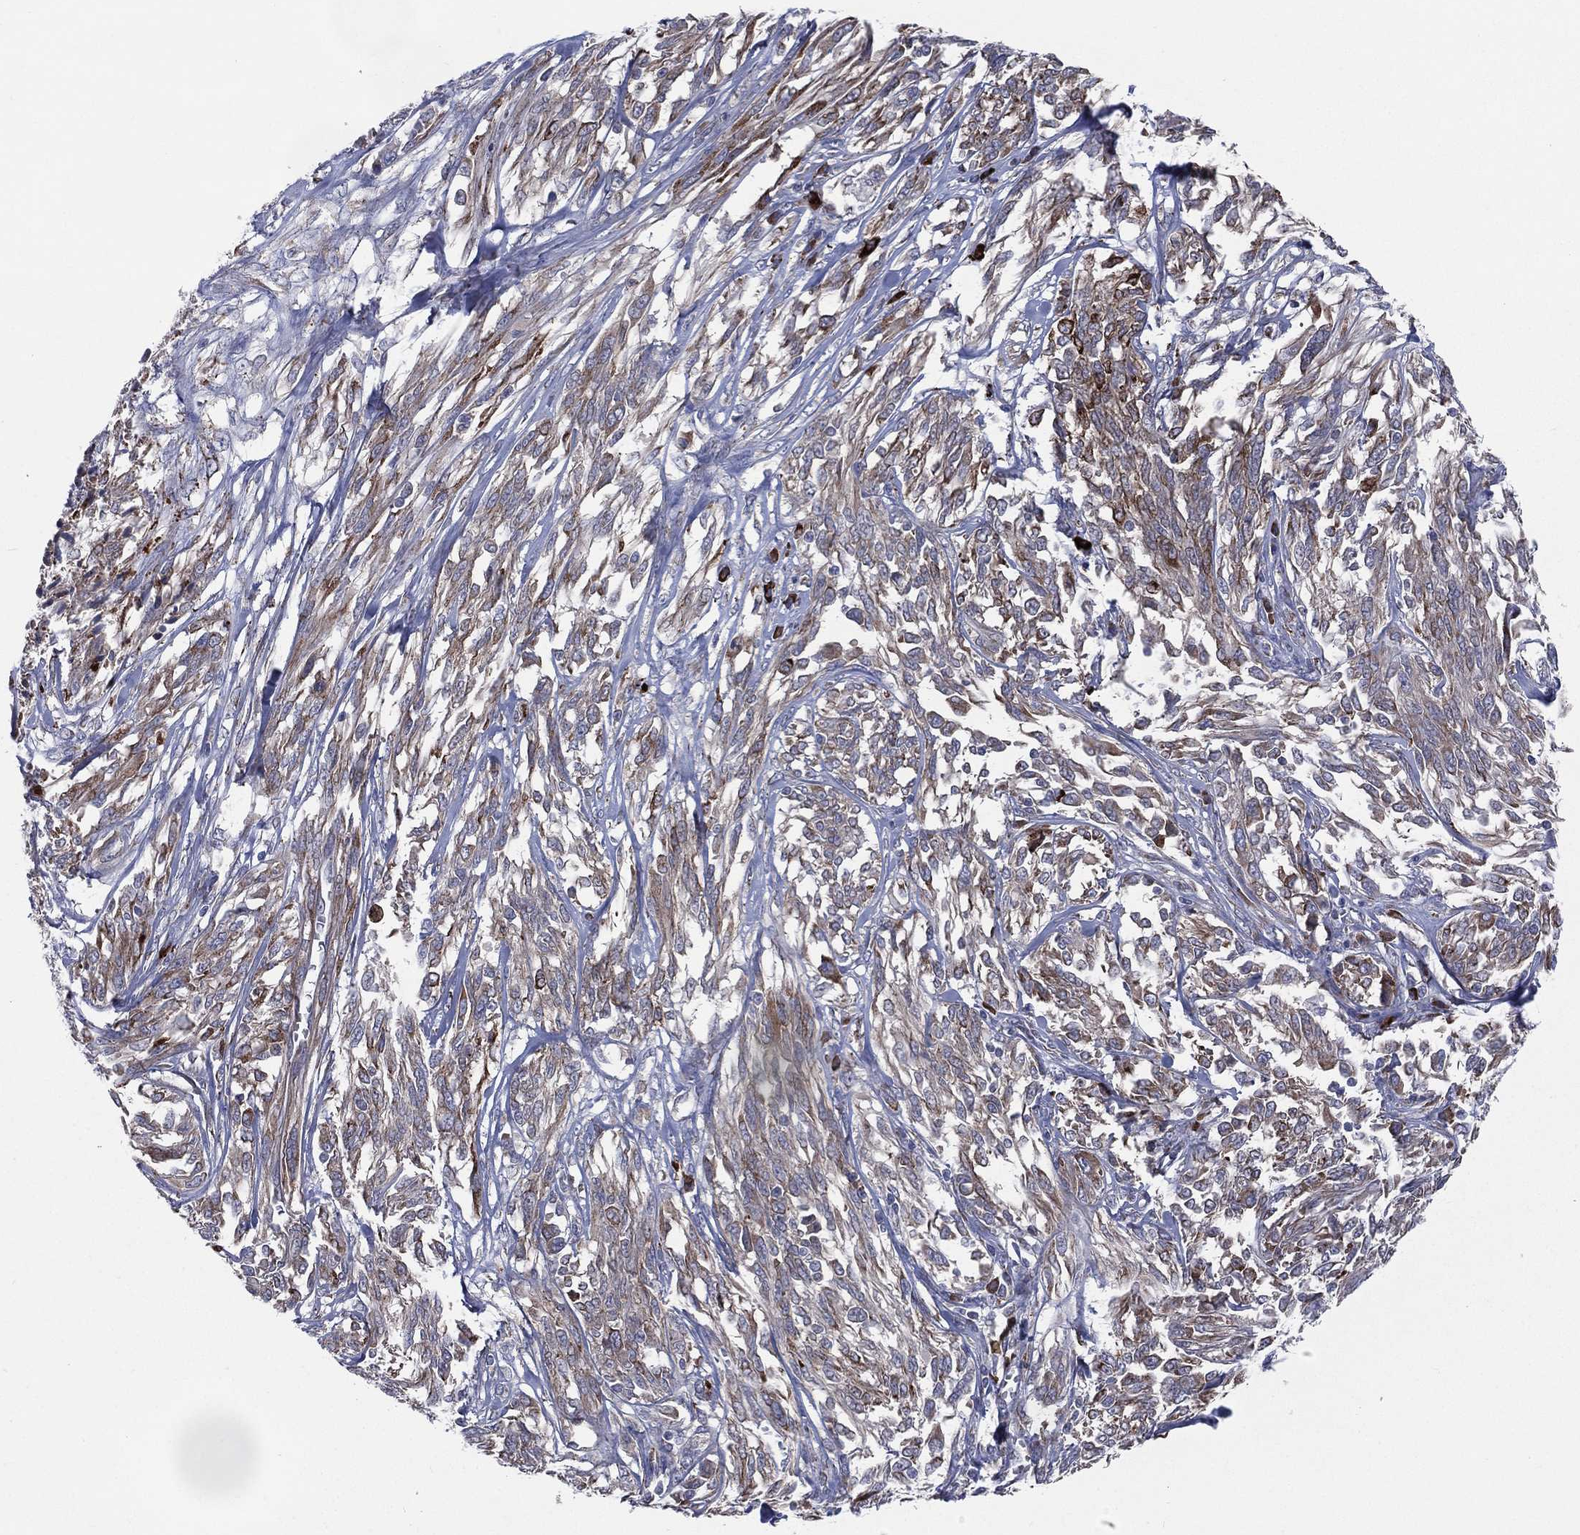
{"staining": {"intensity": "moderate", "quantity": "25%-75%", "location": "cytoplasmic/membranous"}, "tissue": "melanoma", "cell_type": "Tumor cells", "image_type": "cancer", "snomed": [{"axis": "morphology", "description": "Malignant melanoma, NOS"}, {"axis": "topography", "description": "Skin"}], "caption": "Melanoma stained with DAB immunohistochemistry (IHC) displays medium levels of moderate cytoplasmic/membranous staining in approximately 25%-75% of tumor cells.", "gene": "CCDC159", "patient": {"sex": "female", "age": 91}}